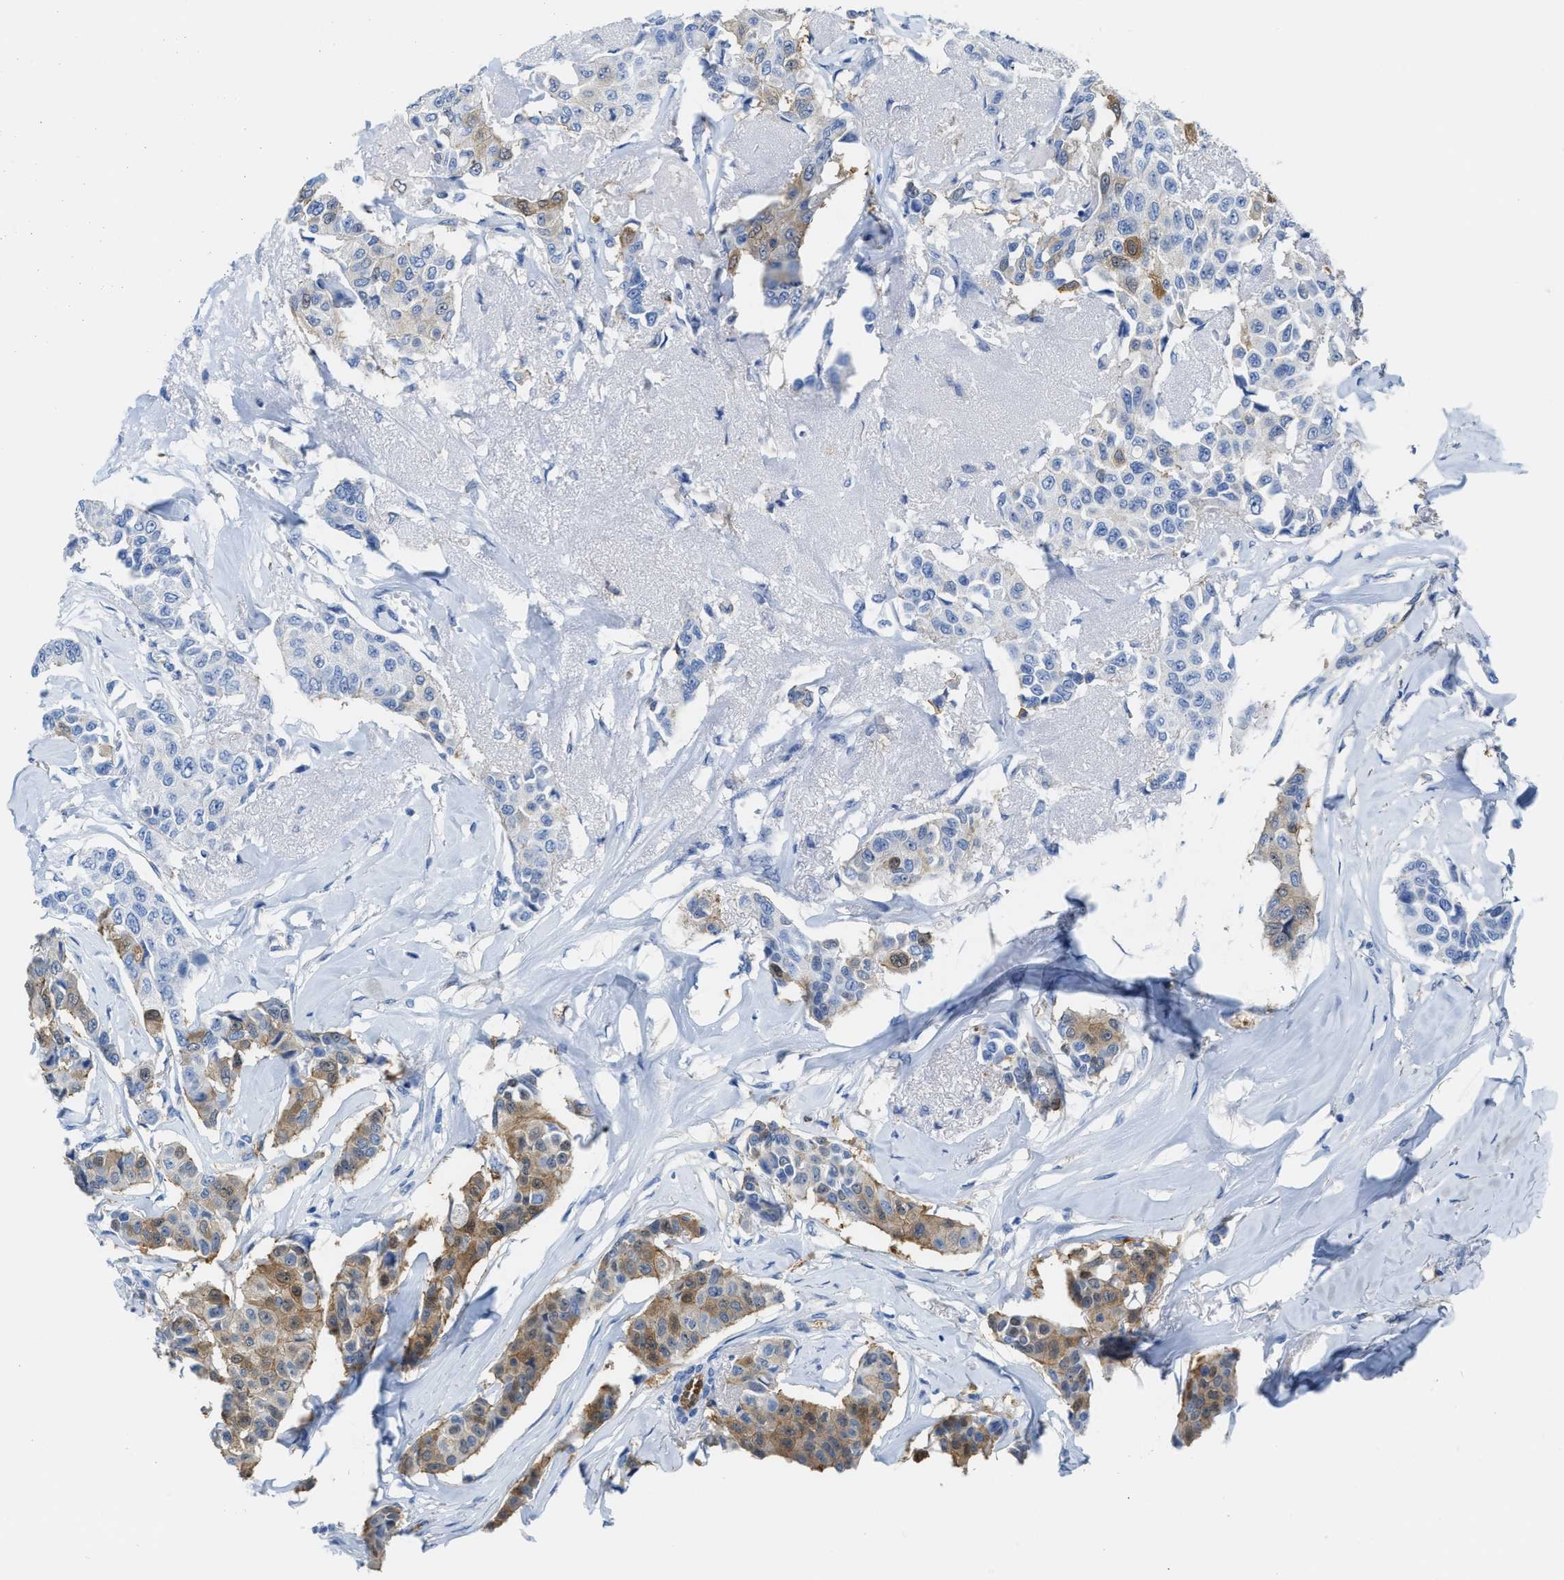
{"staining": {"intensity": "weak", "quantity": "<25%", "location": "cytoplasmic/membranous,nuclear"}, "tissue": "breast cancer", "cell_type": "Tumor cells", "image_type": "cancer", "snomed": [{"axis": "morphology", "description": "Duct carcinoma"}, {"axis": "topography", "description": "Breast"}], "caption": "Tumor cells are negative for protein expression in human breast cancer (infiltrating ductal carcinoma).", "gene": "ASS1", "patient": {"sex": "female", "age": 80}}